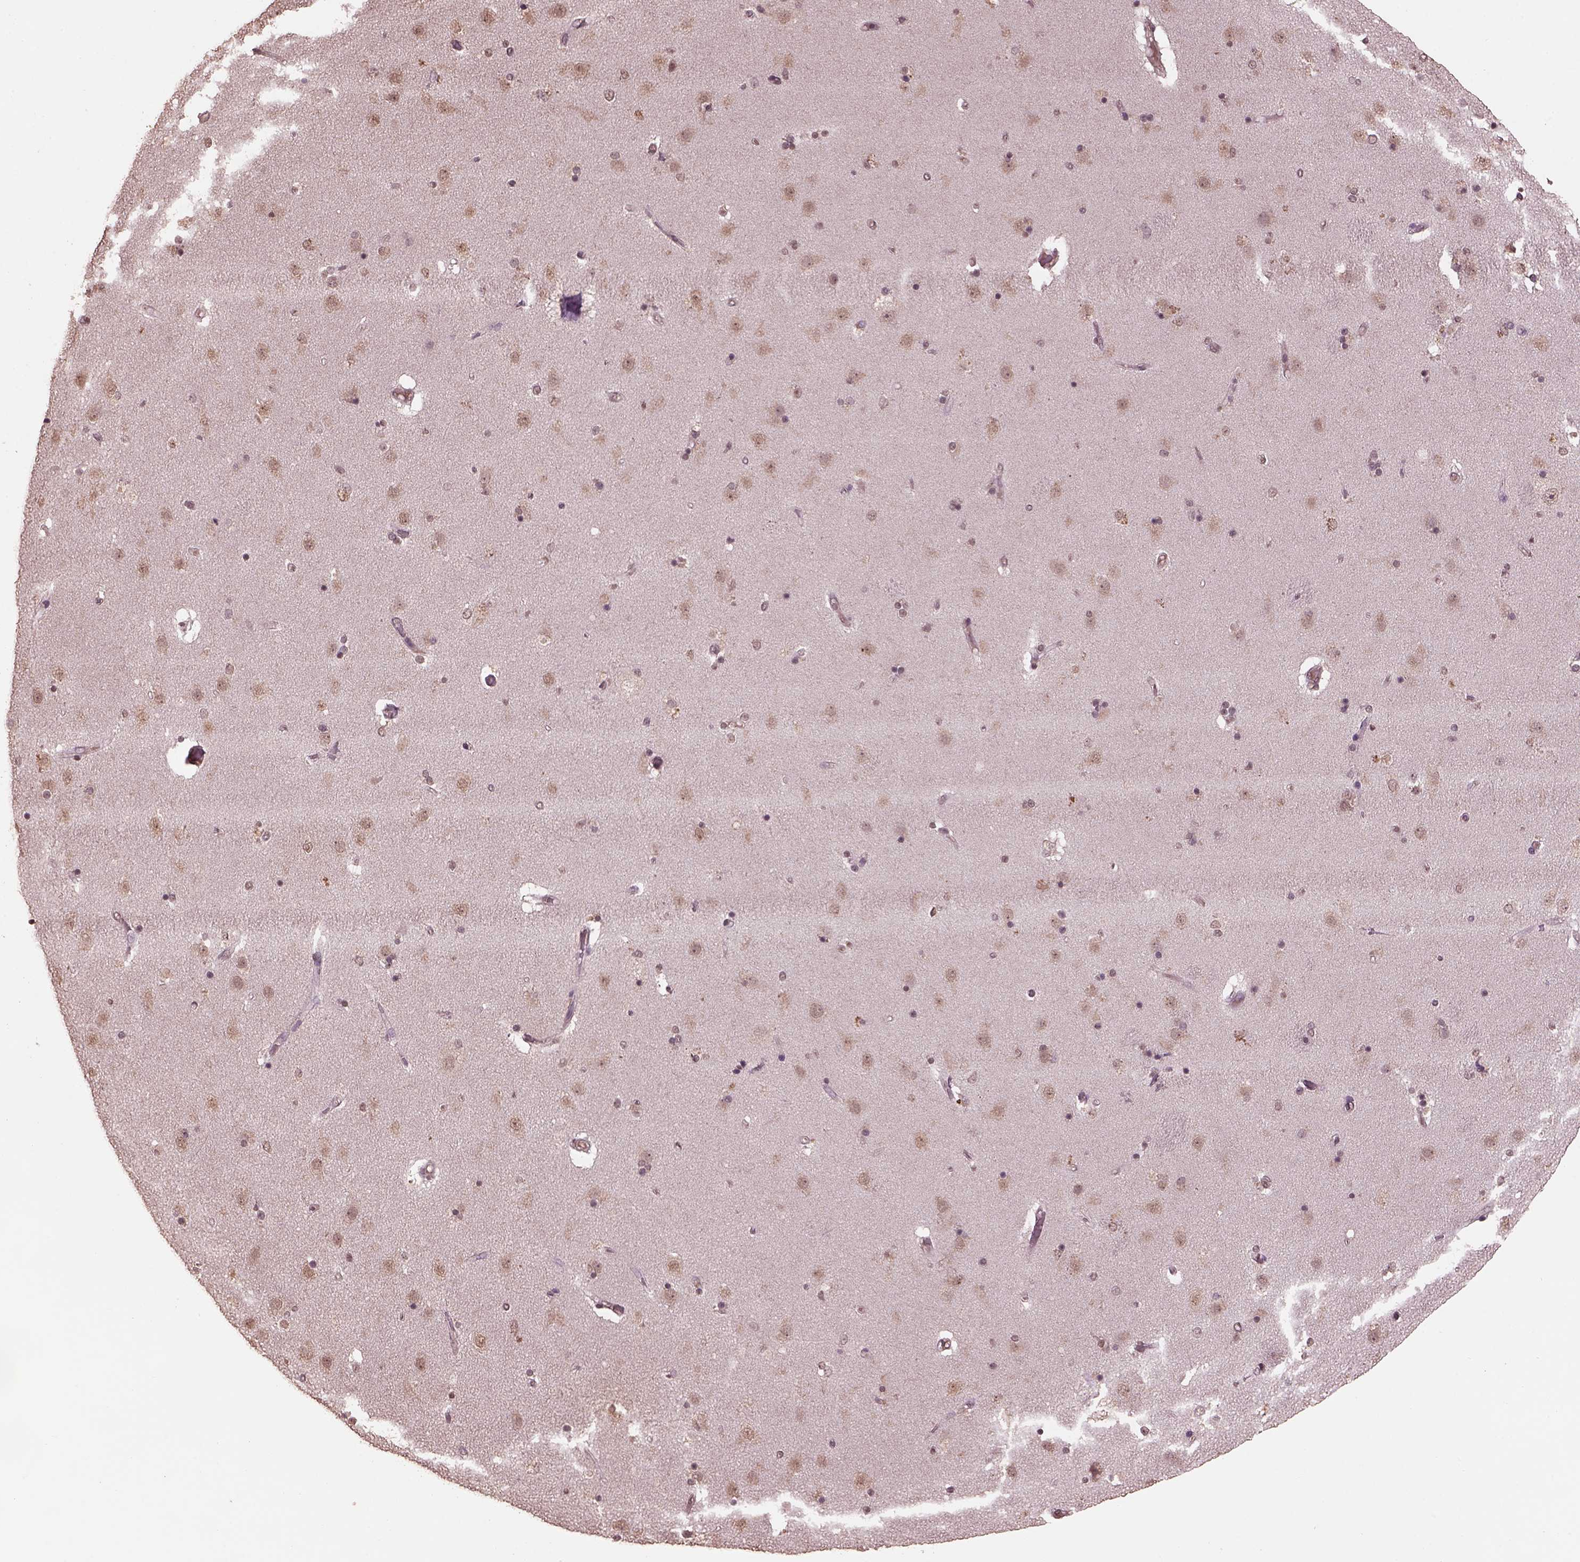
{"staining": {"intensity": "negative", "quantity": "none", "location": "none"}, "tissue": "caudate", "cell_type": "Glial cells", "image_type": "normal", "snomed": [{"axis": "morphology", "description": "Normal tissue, NOS"}, {"axis": "topography", "description": "Lateral ventricle wall"}], "caption": "Histopathology image shows no significant protein positivity in glial cells of benign caudate.", "gene": "CPT1C", "patient": {"sex": "female", "age": 71}}